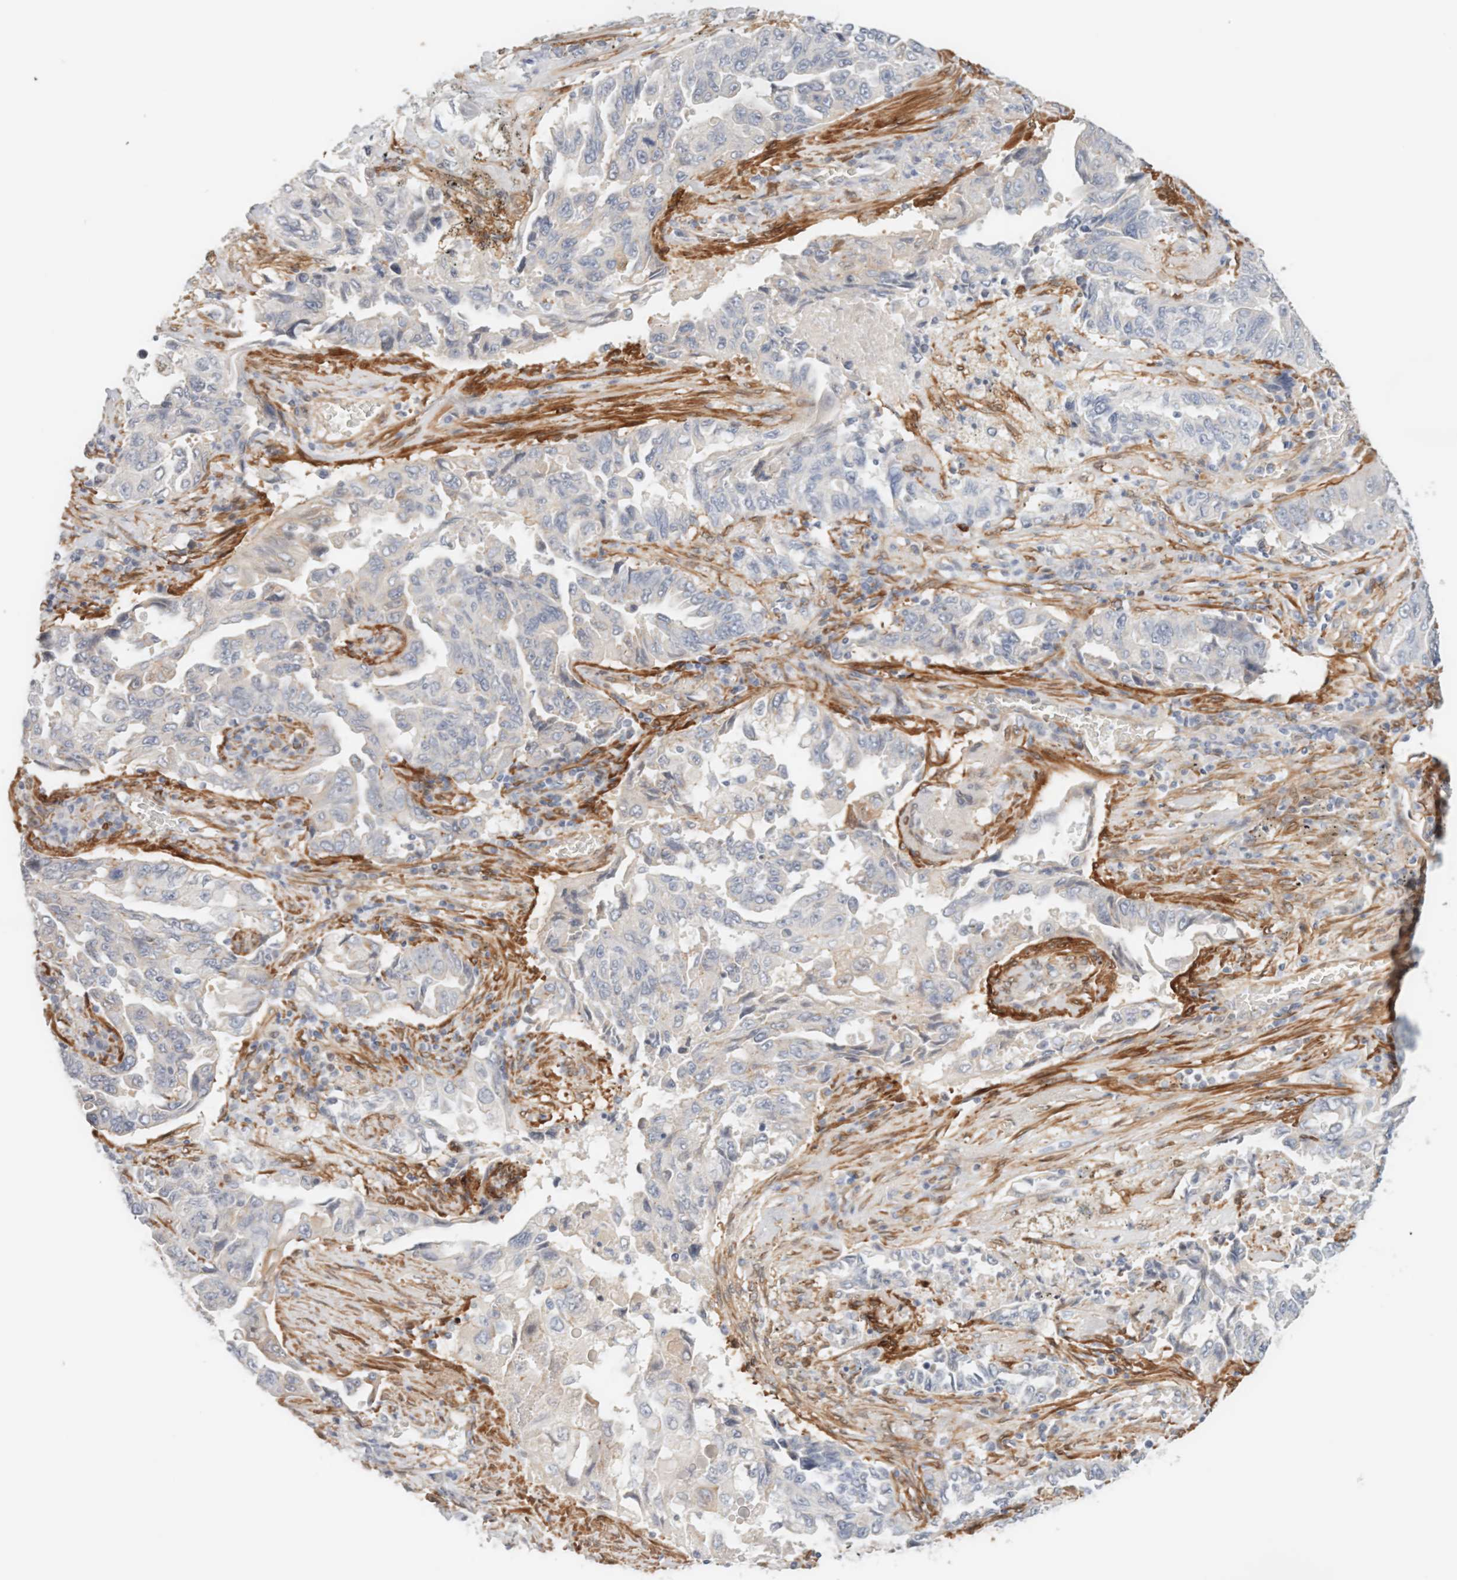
{"staining": {"intensity": "negative", "quantity": "none", "location": "none"}, "tissue": "lung cancer", "cell_type": "Tumor cells", "image_type": "cancer", "snomed": [{"axis": "morphology", "description": "Adenocarcinoma, NOS"}, {"axis": "topography", "description": "Lung"}], "caption": "Histopathology image shows no significant protein staining in tumor cells of lung adenocarcinoma.", "gene": "LMCD1", "patient": {"sex": "female", "age": 51}}